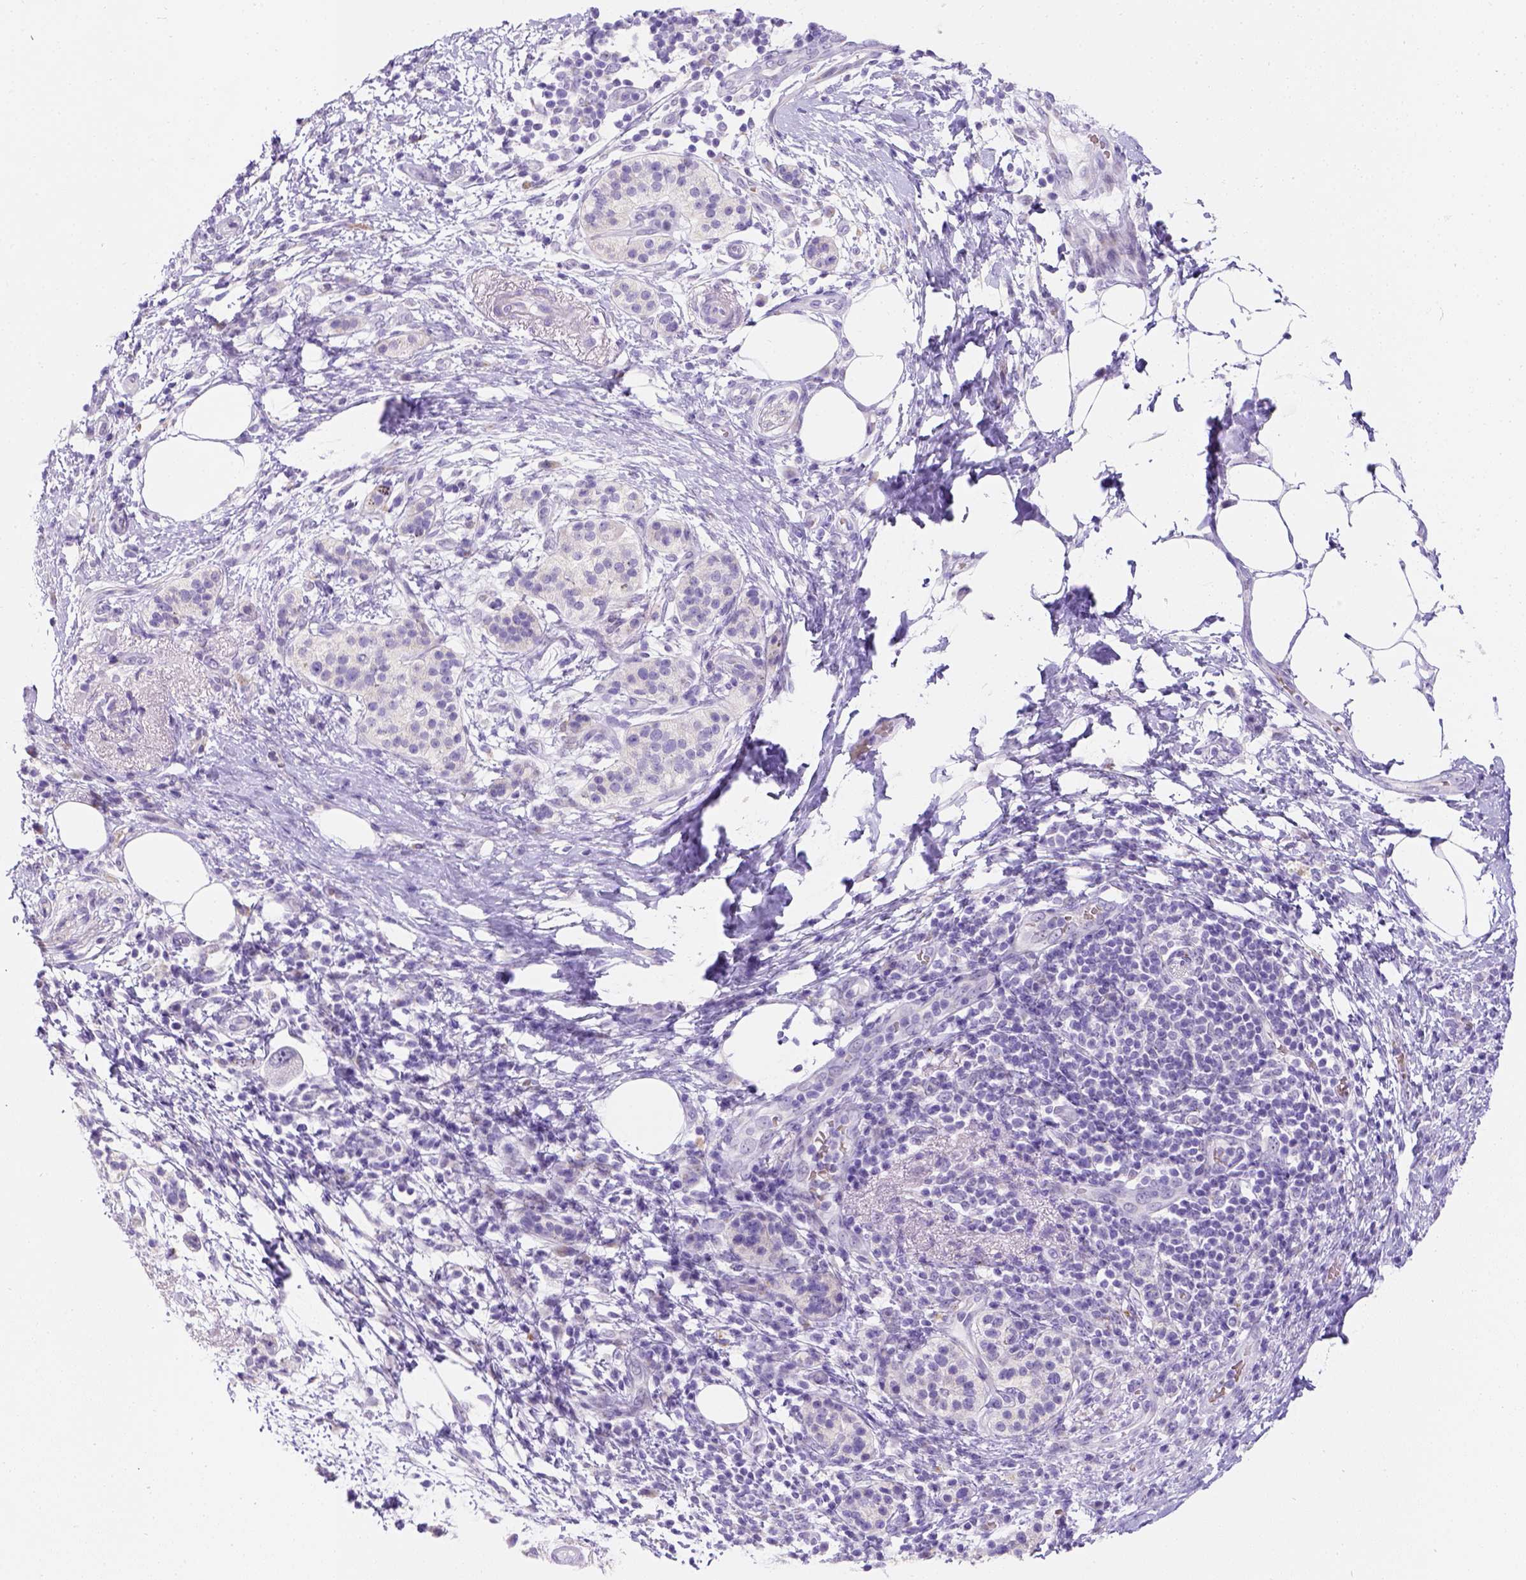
{"staining": {"intensity": "negative", "quantity": "none", "location": "none"}, "tissue": "pancreatic cancer", "cell_type": "Tumor cells", "image_type": "cancer", "snomed": [{"axis": "morphology", "description": "Adenocarcinoma, NOS"}, {"axis": "topography", "description": "Pancreas"}], "caption": "Immunohistochemistry histopathology image of neoplastic tissue: pancreatic cancer (adenocarcinoma) stained with DAB displays no significant protein positivity in tumor cells.", "gene": "PHF7", "patient": {"sex": "female", "age": 72}}